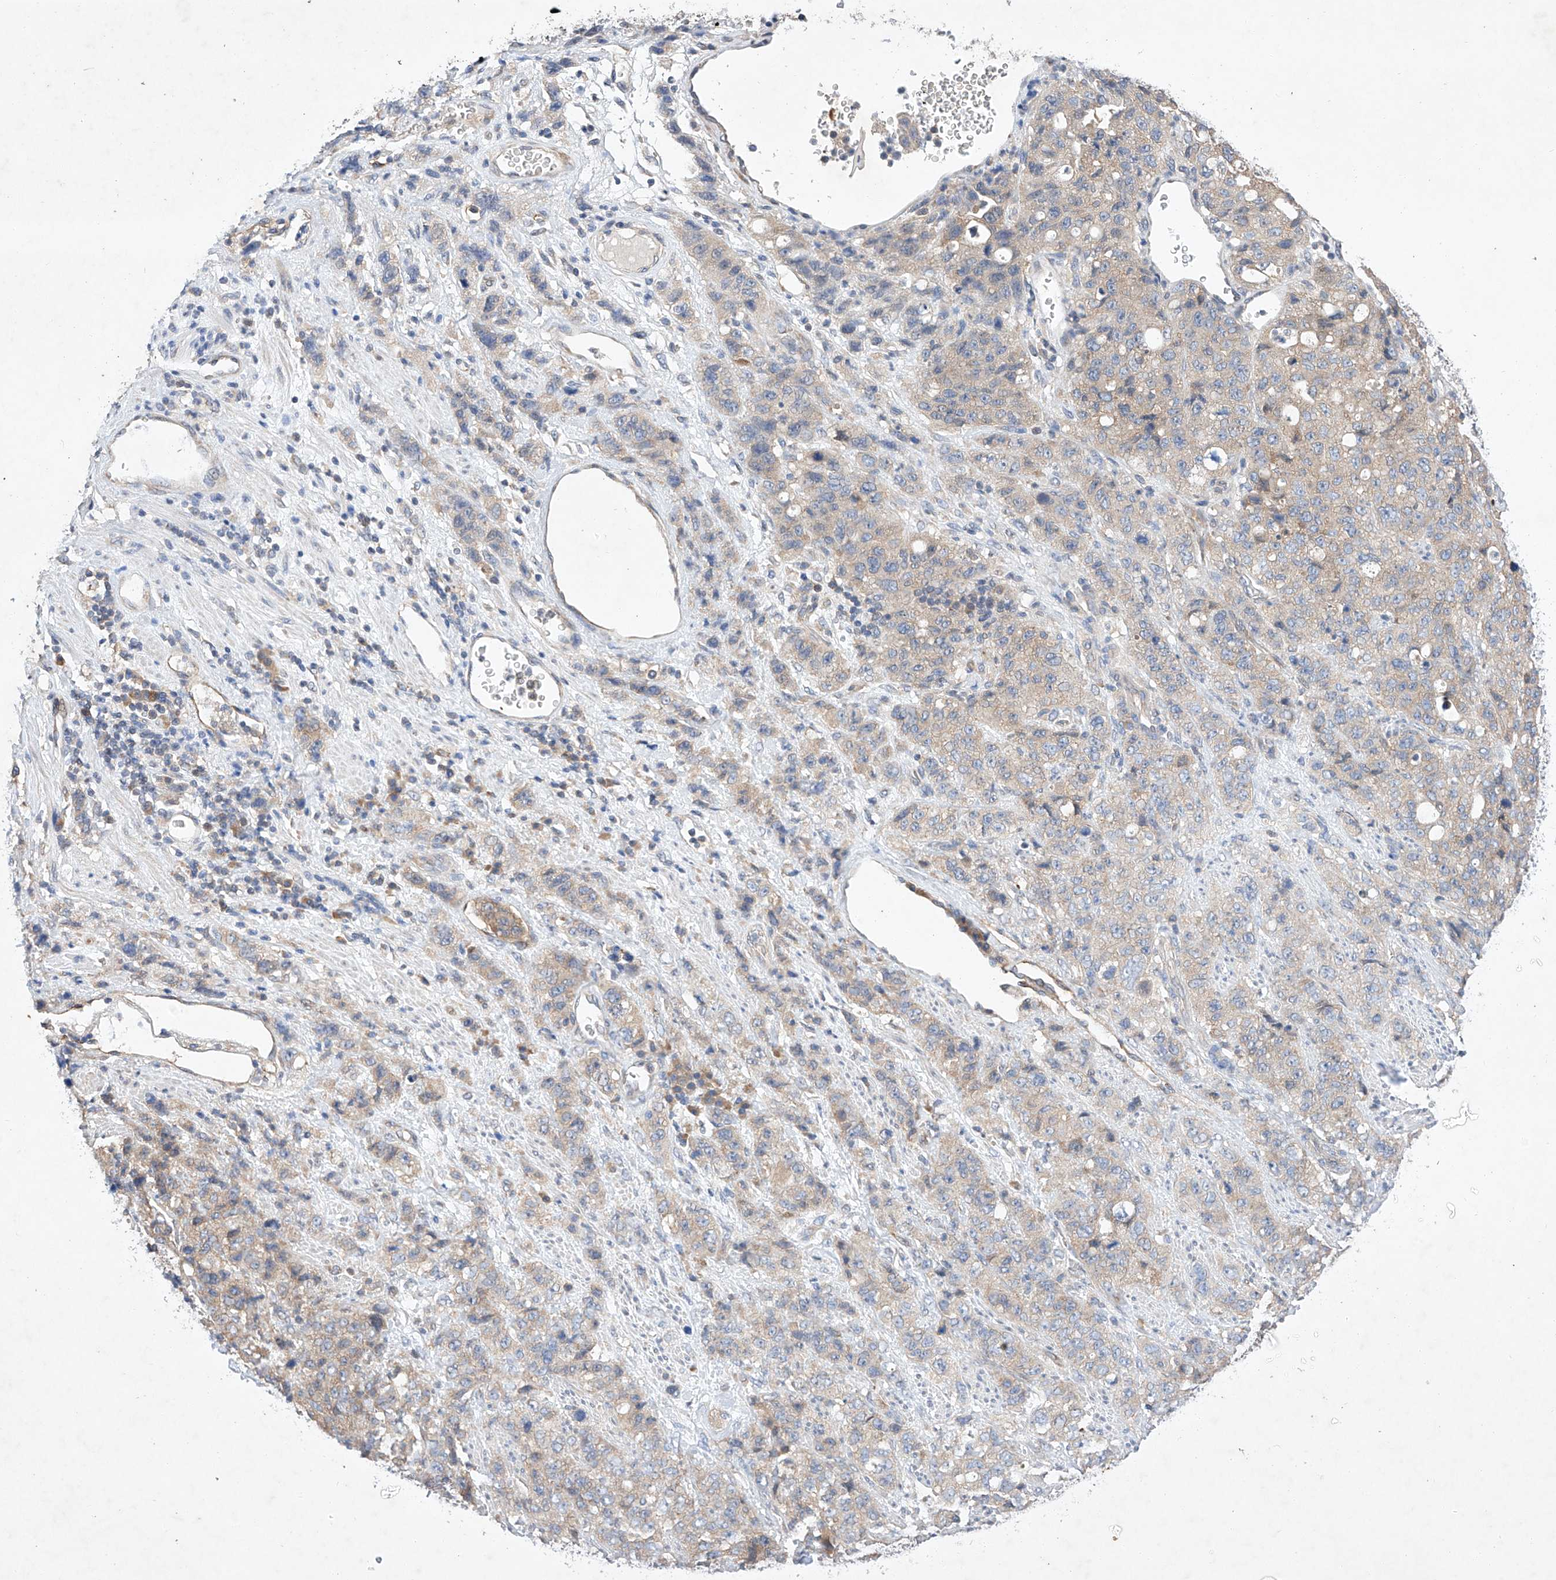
{"staining": {"intensity": "weak", "quantity": "25%-75%", "location": "cytoplasmic/membranous"}, "tissue": "stomach cancer", "cell_type": "Tumor cells", "image_type": "cancer", "snomed": [{"axis": "morphology", "description": "Adenocarcinoma, NOS"}, {"axis": "topography", "description": "Stomach"}], "caption": "Immunohistochemical staining of human stomach adenocarcinoma displays low levels of weak cytoplasmic/membranous protein staining in about 25%-75% of tumor cells.", "gene": "C6orf118", "patient": {"sex": "male", "age": 48}}